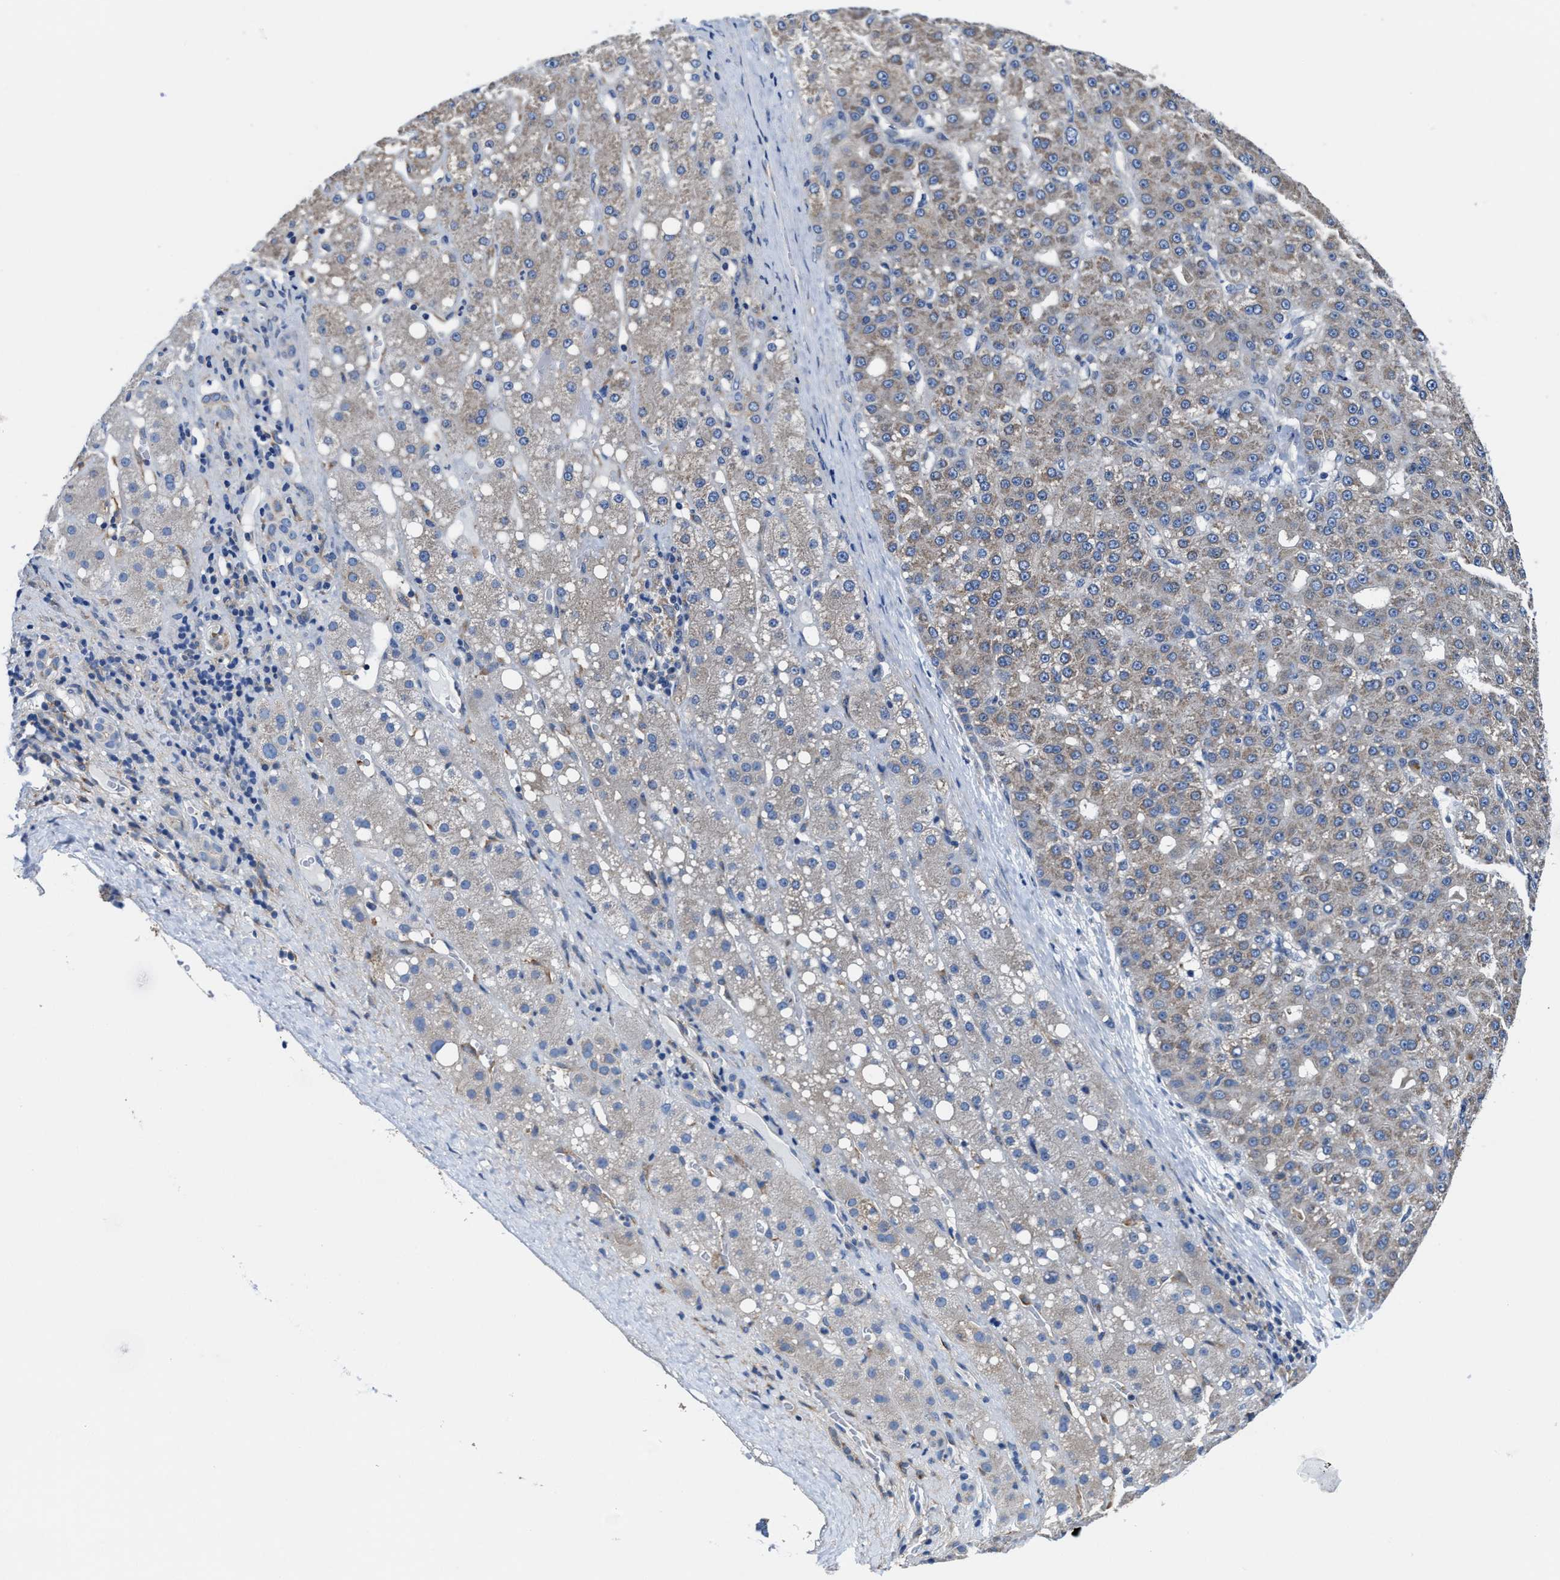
{"staining": {"intensity": "weak", "quantity": "25%-75%", "location": "cytoplasmic/membranous"}, "tissue": "liver cancer", "cell_type": "Tumor cells", "image_type": "cancer", "snomed": [{"axis": "morphology", "description": "Carcinoma, Hepatocellular, NOS"}, {"axis": "topography", "description": "Liver"}], "caption": "This image reveals immunohistochemistry (IHC) staining of human liver cancer (hepatocellular carcinoma), with low weak cytoplasmic/membranous positivity in about 25%-75% of tumor cells.", "gene": "TMEM30A", "patient": {"sex": "male", "age": 67}}